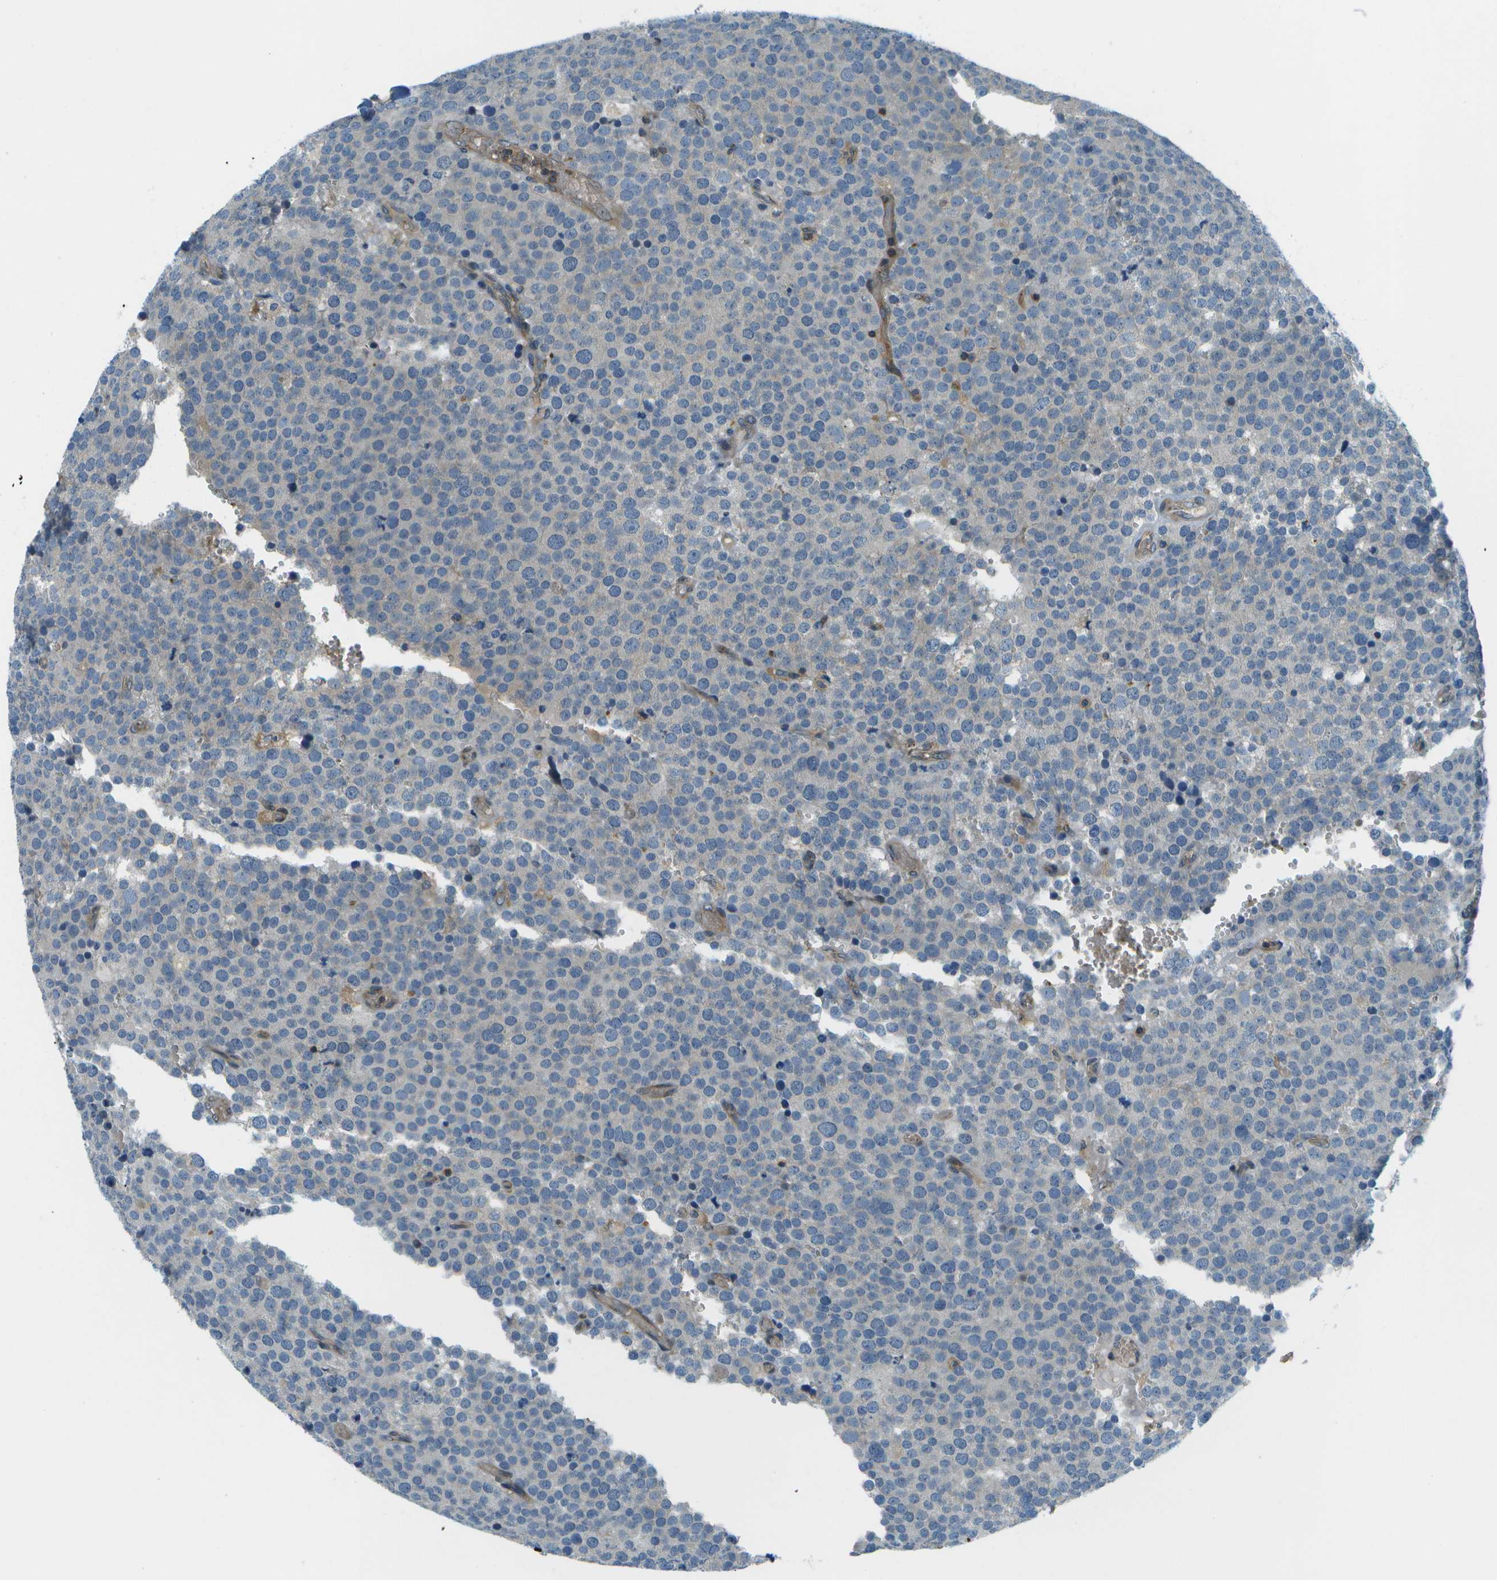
{"staining": {"intensity": "negative", "quantity": "none", "location": "none"}, "tissue": "testis cancer", "cell_type": "Tumor cells", "image_type": "cancer", "snomed": [{"axis": "morphology", "description": "Normal tissue, NOS"}, {"axis": "morphology", "description": "Seminoma, NOS"}, {"axis": "topography", "description": "Testis"}], "caption": "Tumor cells show no significant expression in seminoma (testis).", "gene": "CTIF", "patient": {"sex": "male", "age": 71}}